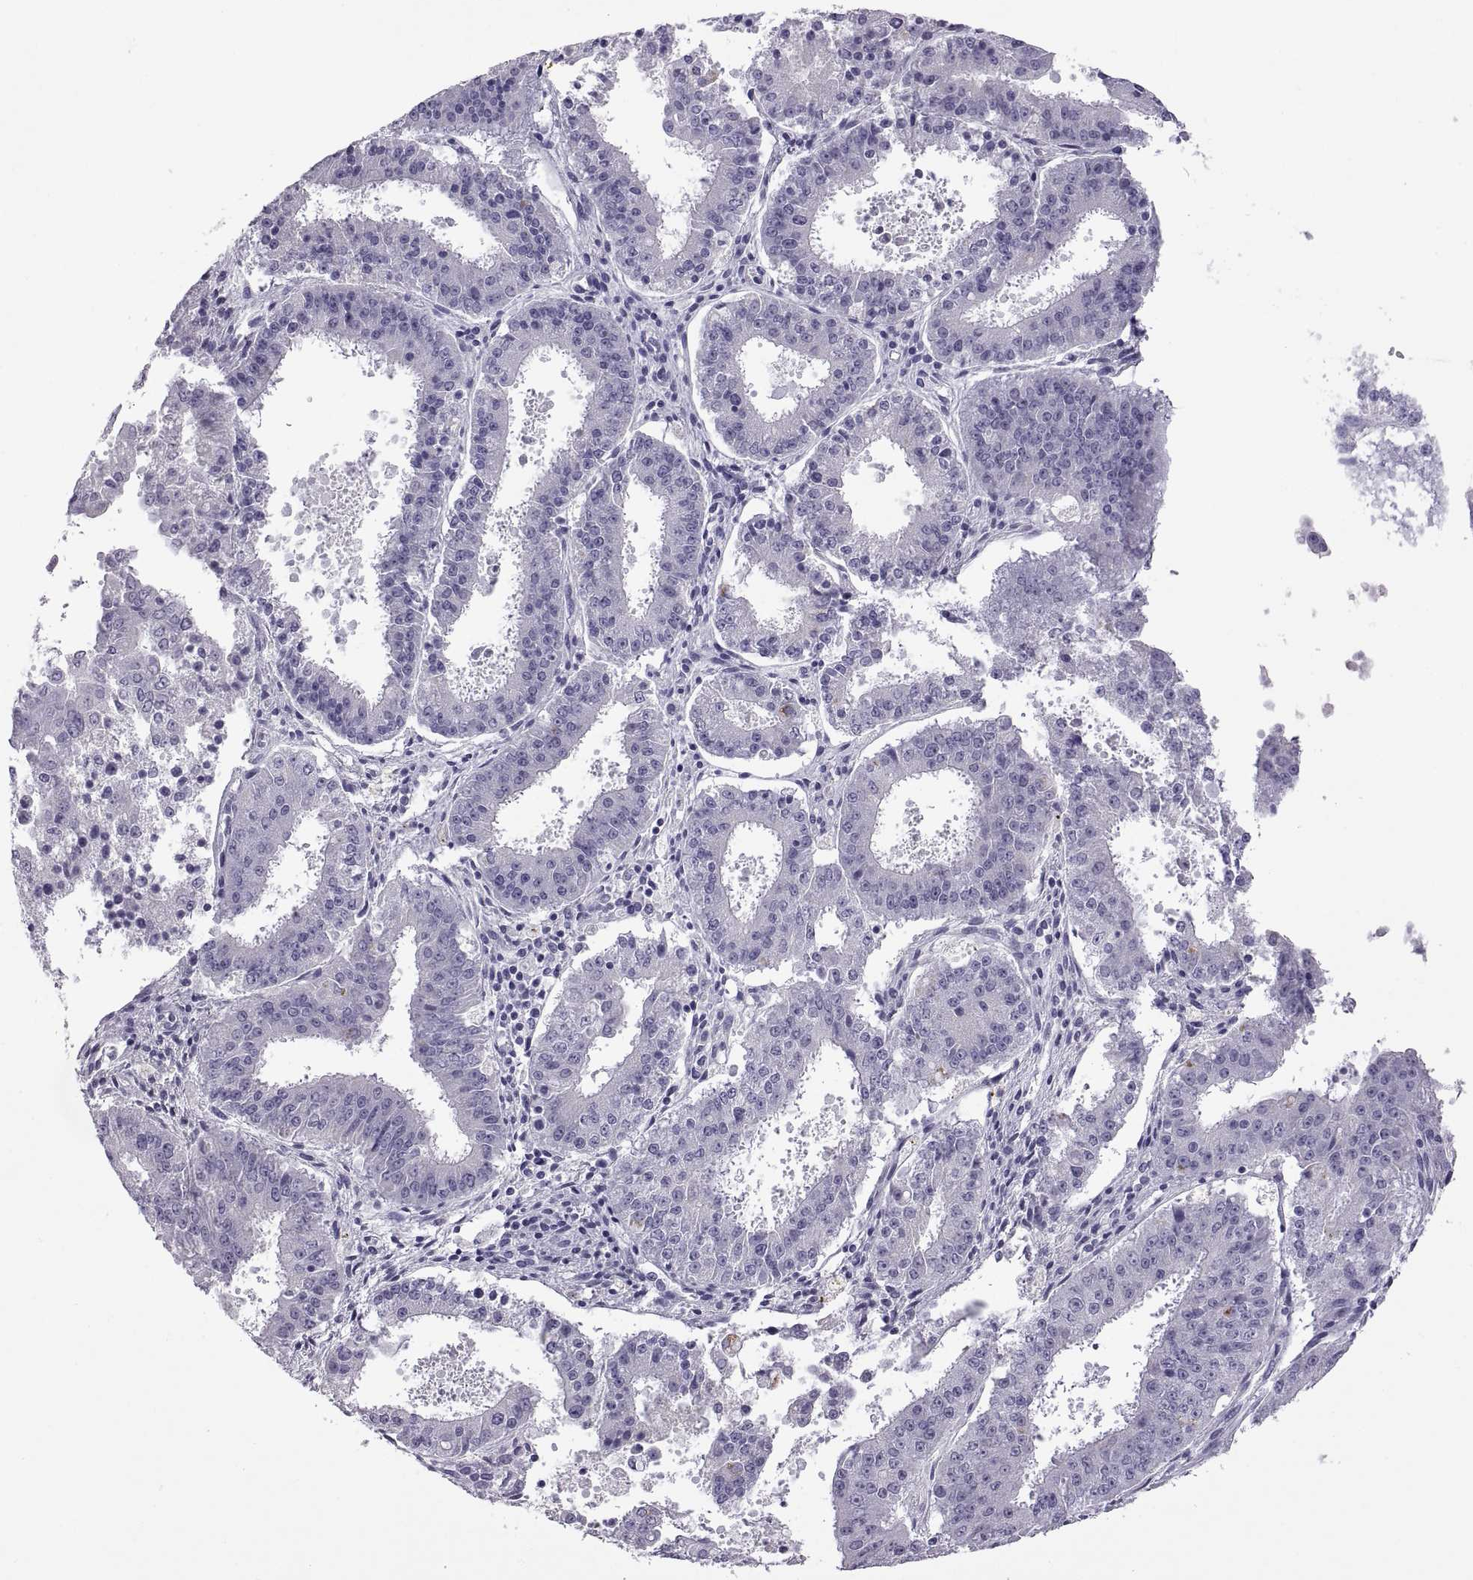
{"staining": {"intensity": "negative", "quantity": "none", "location": "none"}, "tissue": "ovarian cancer", "cell_type": "Tumor cells", "image_type": "cancer", "snomed": [{"axis": "morphology", "description": "Carcinoma, endometroid"}, {"axis": "topography", "description": "Ovary"}], "caption": "Ovarian cancer stained for a protein using IHC demonstrates no expression tumor cells.", "gene": "RDM1", "patient": {"sex": "female", "age": 42}}